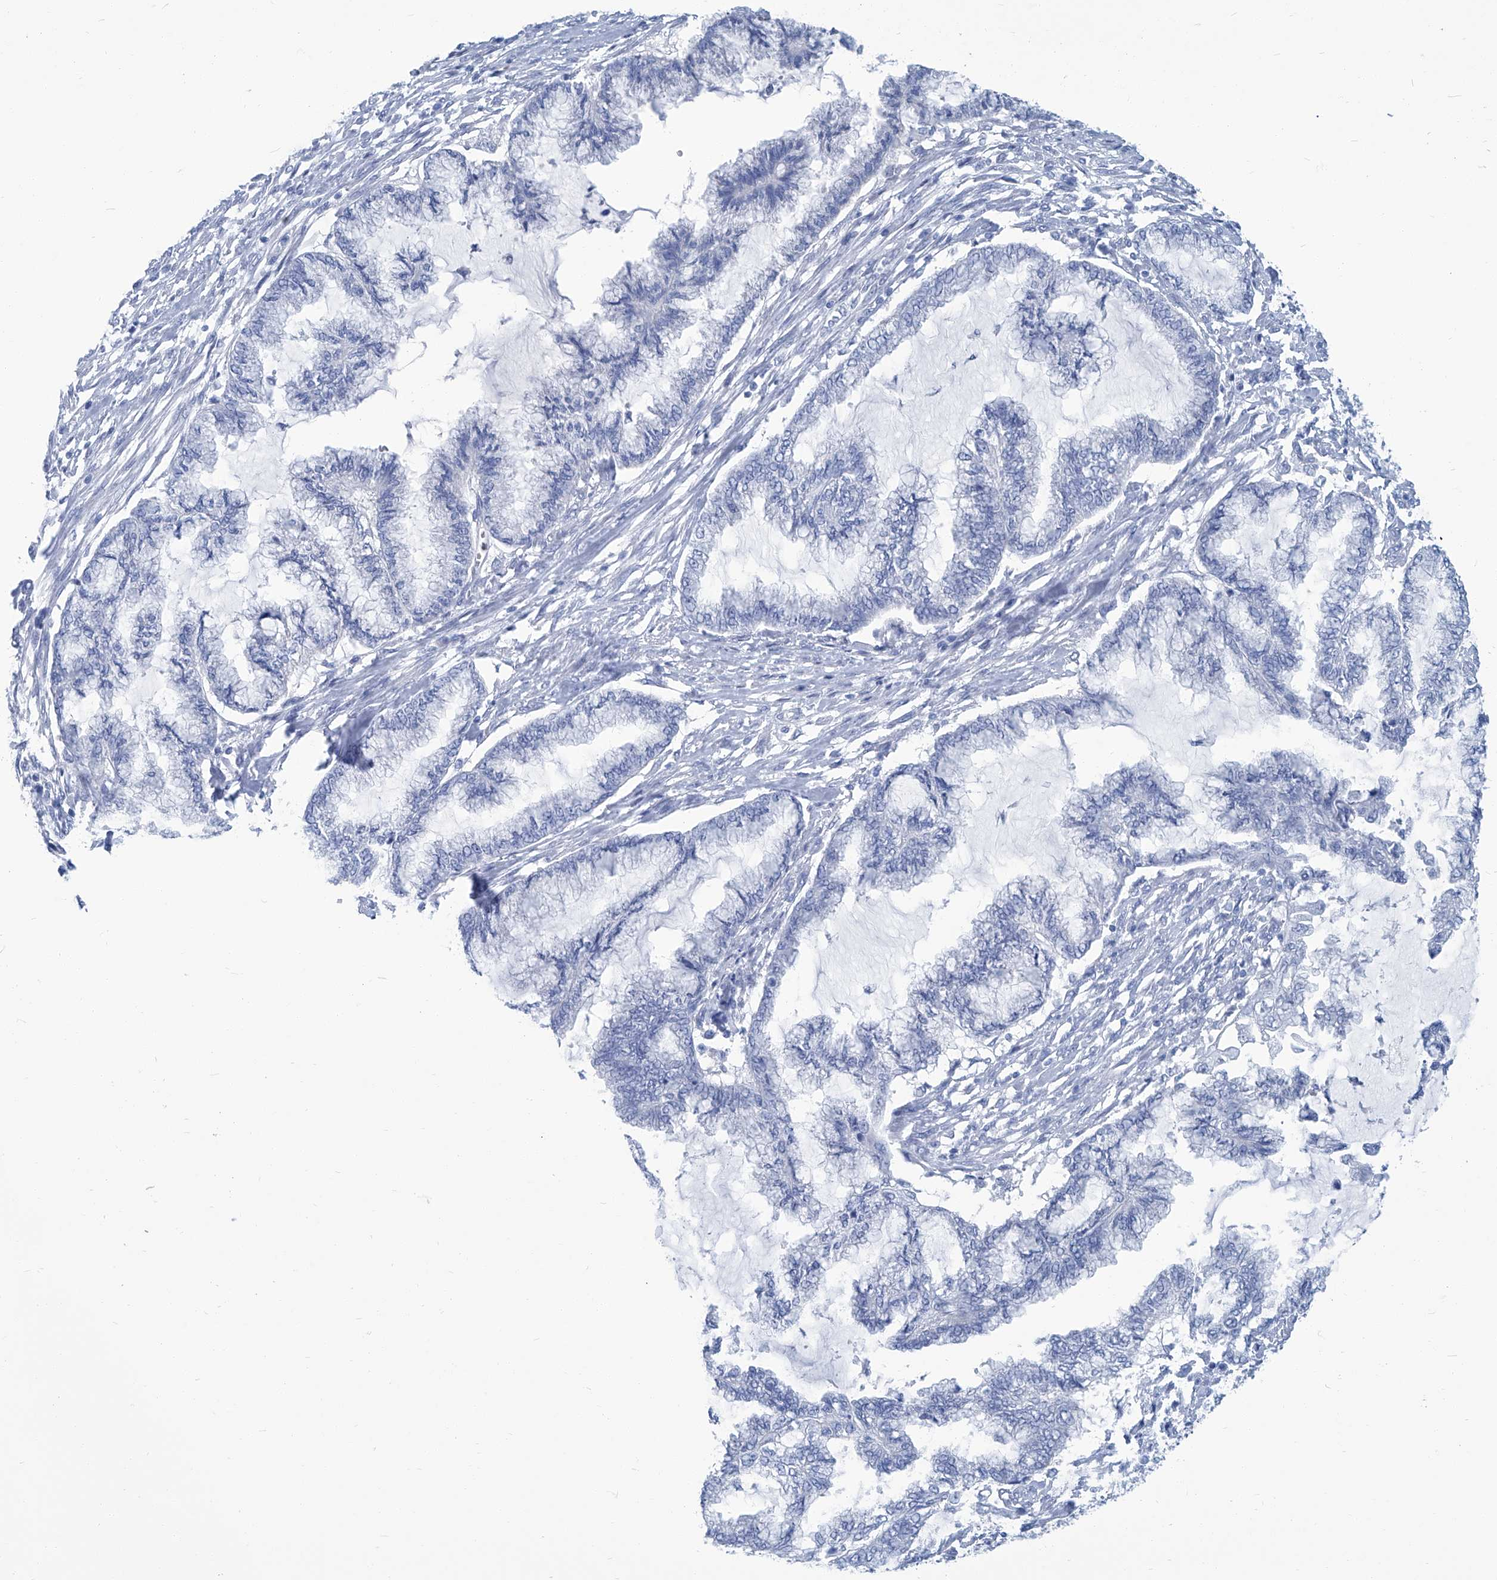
{"staining": {"intensity": "negative", "quantity": "none", "location": "none"}, "tissue": "endometrial cancer", "cell_type": "Tumor cells", "image_type": "cancer", "snomed": [{"axis": "morphology", "description": "Adenocarcinoma, NOS"}, {"axis": "topography", "description": "Endometrium"}], "caption": "A micrograph of human adenocarcinoma (endometrial) is negative for staining in tumor cells. (DAB immunohistochemistry with hematoxylin counter stain).", "gene": "PFKL", "patient": {"sex": "female", "age": 86}}